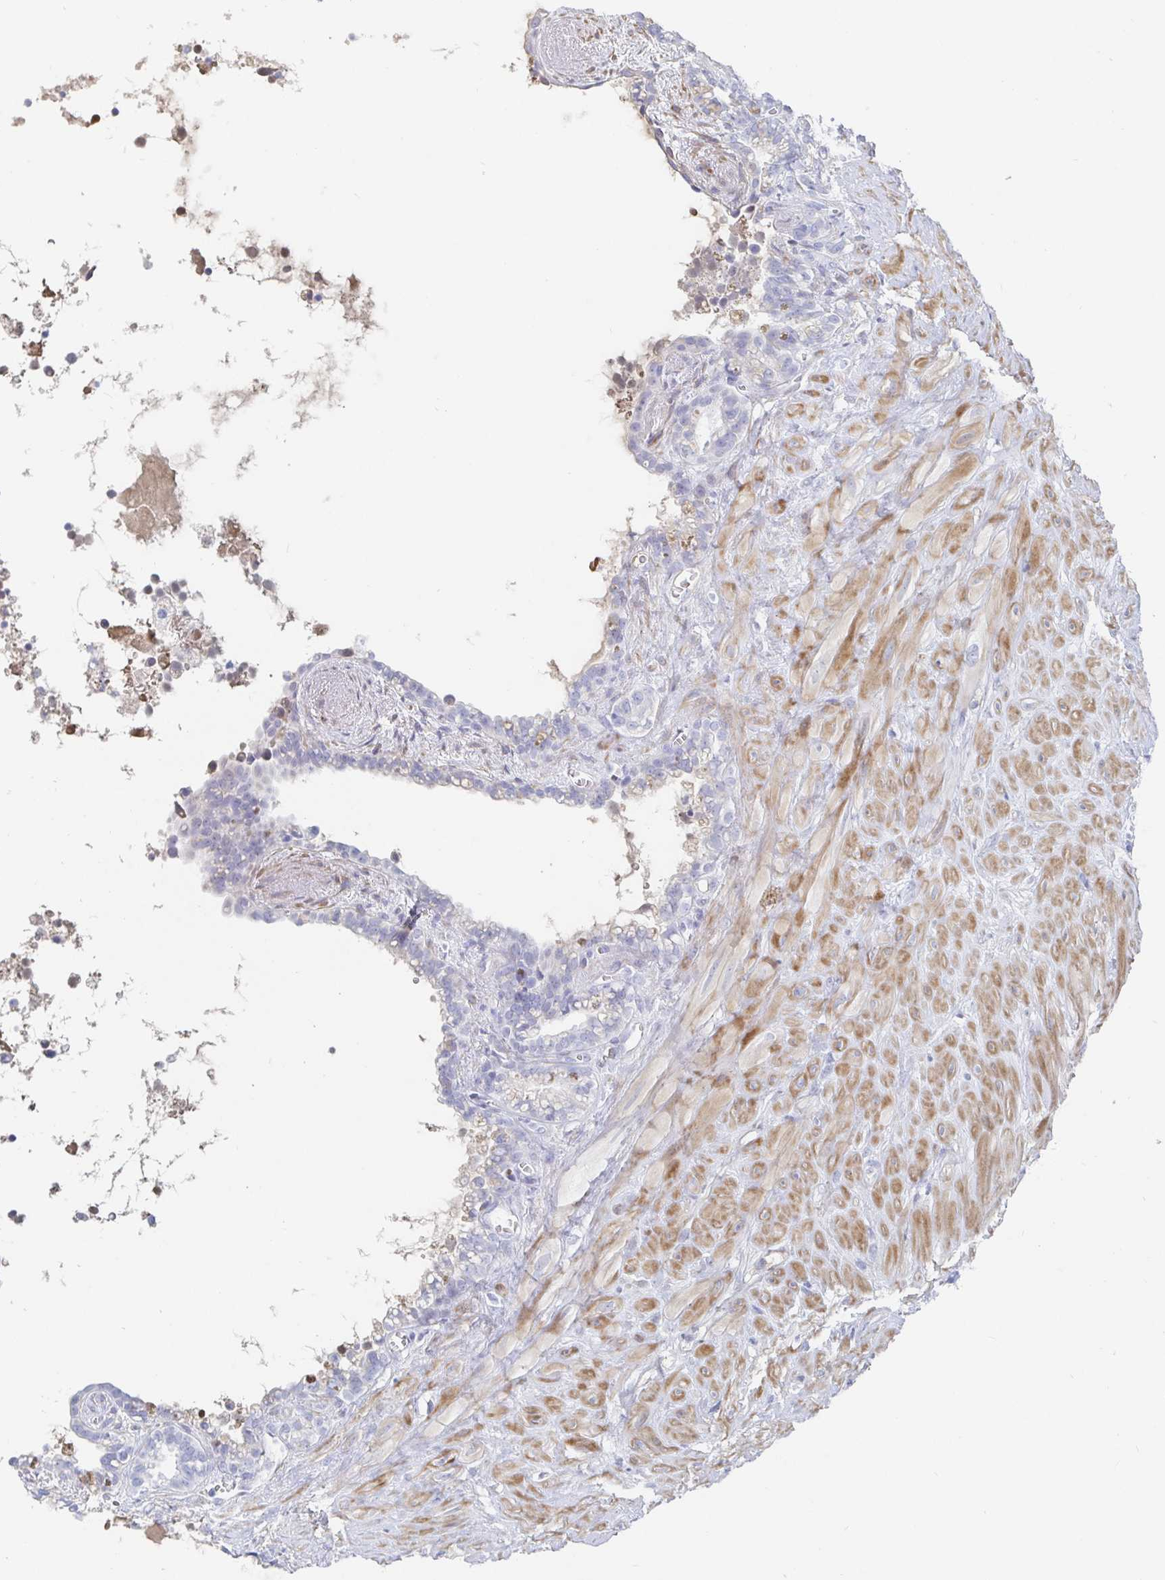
{"staining": {"intensity": "negative", "quantity": "none", "location": "none"}, "tissue": "seminal vesicle", "cell_type": "Glandular cells", "image_type": "normal", "snomed": [{"axis": "morphology", "description": "Normal tissue, NOS"}, {"axis": "topography", "description": "Seminal veicle"}], "caption": "Immunohistochemical staining of normal human seminal vesicle exhibits no significant positivity in glandular cells.", "gene": "PACSIN1", "patient": {"sex": "male", "age": 76}}